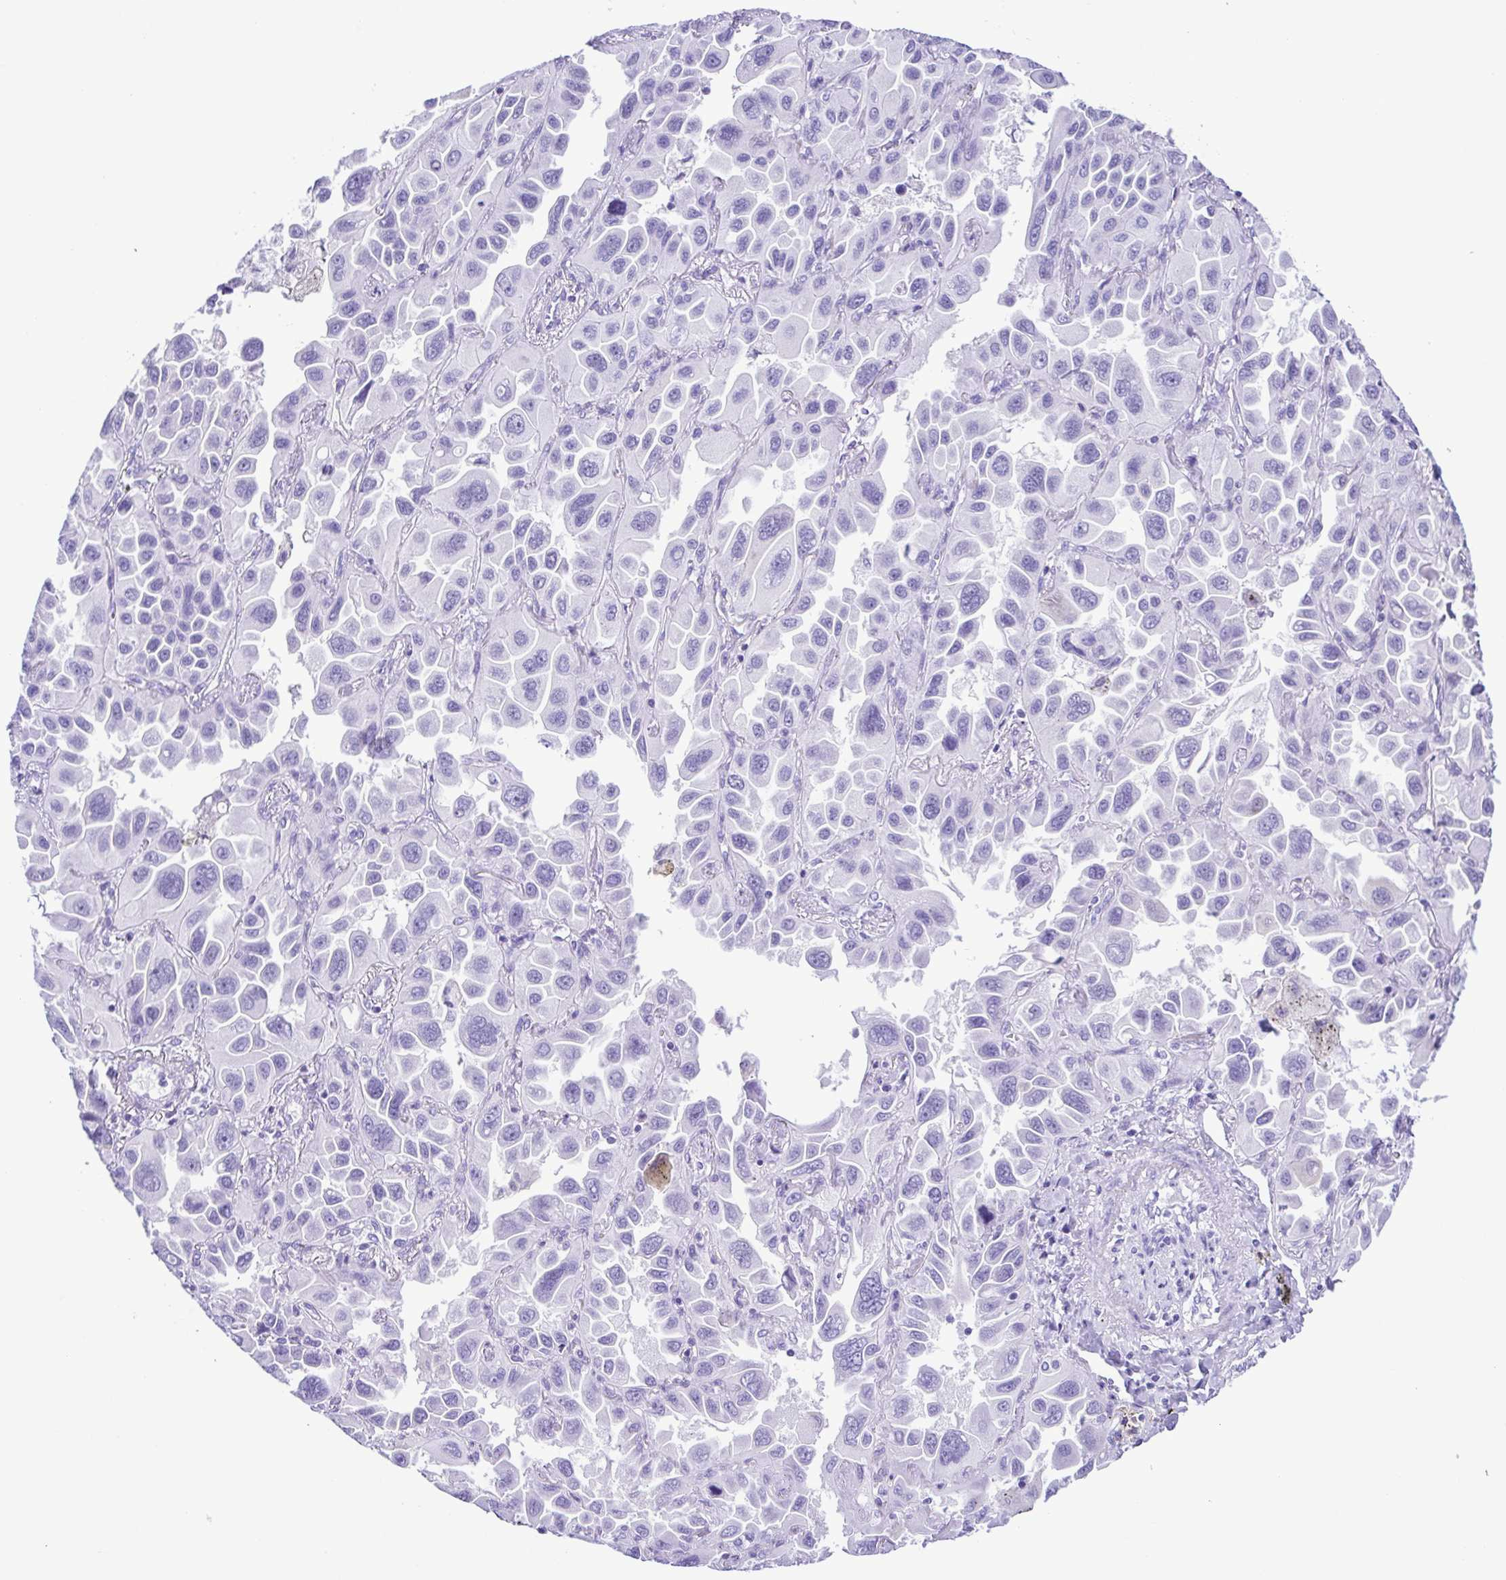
{"staining": {"intensity": "negative", "quantity": "none", "location": "none"}, "tissue": "lung cancer", "cell_type": "Tumor cells", "image_type": "cancer", "snomed": [{"axis": "morphology", "description": "Adenocarcinoma, NOS"}, {"axis": "topography", "description": "Lung"}], "caption": "A histopathology image of human lung cancer is negative for staining in tumor cells. The staining was performed using DAB (3,3'-diaminobenzidine) to visualize the protein expression in brown, while the nuclei were stained in blue with hematoxylin (Magnification: 20x).", "gene": "ERP27", "patient": {"sex": "male", "age": 64}}